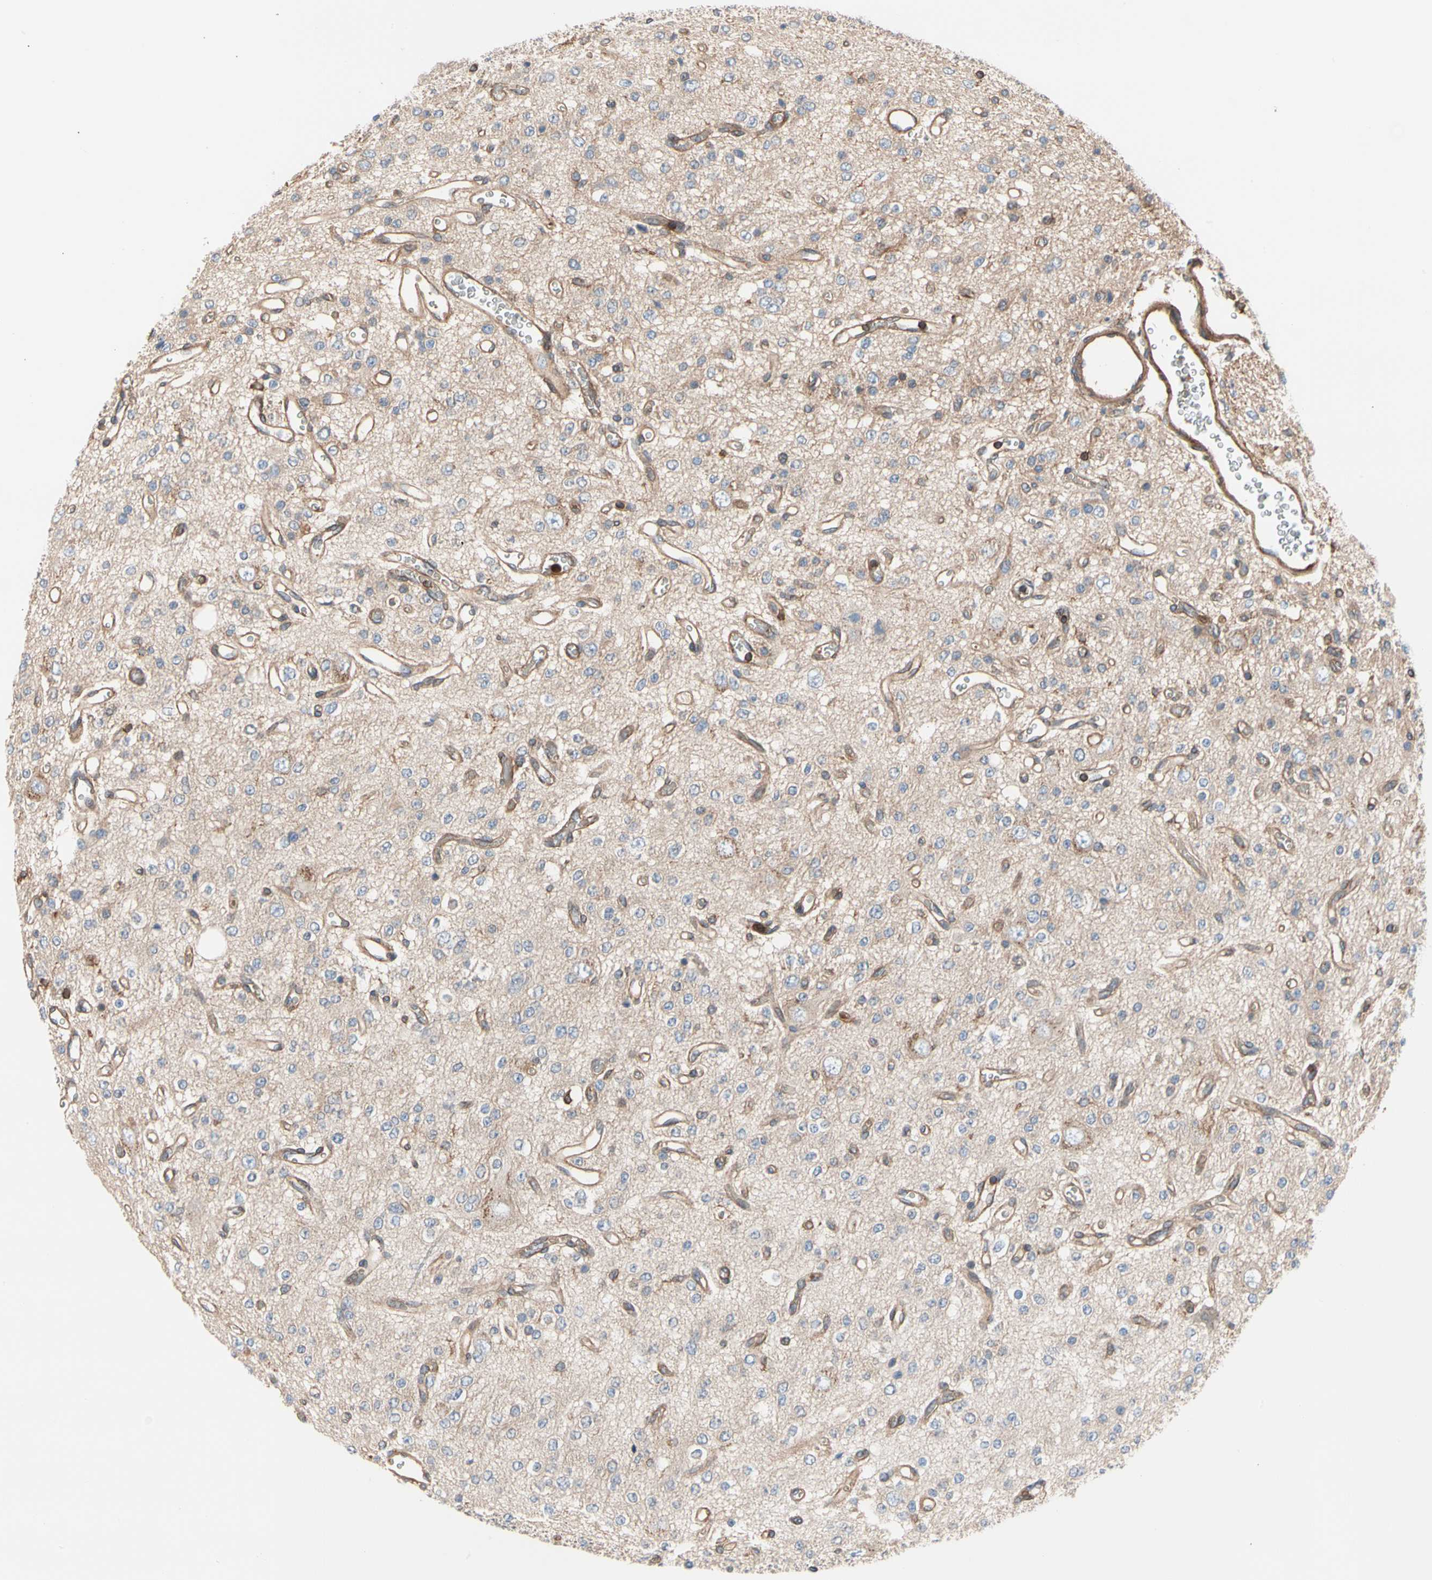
{"staining": {"intensity": "weak", "quantity": "25%-75%", "location": "cytoplasmic/membranous"}, "tissue": "glioma", "cell_type": "Tumor cells", "image_type": "cancer", "snomed": [{"axis": "morphology", "description": "Glioma, malignant, Low grade"}, {"axis": "topography", "description": "Brain"}], "caption": "The immunohistochemical stain shows weak cytoplasmic/membranous expression in tumor cells of malignant low-grade glioma tissue. The protein of interest is stained brown, and the nuclei are stained in blue (DAB (3,3'-diaminobenzidine) IHC with brightfield microscopy, high magnification).", "gene": "ROCK1", "patient": {"sex": "male", "age": 38}}